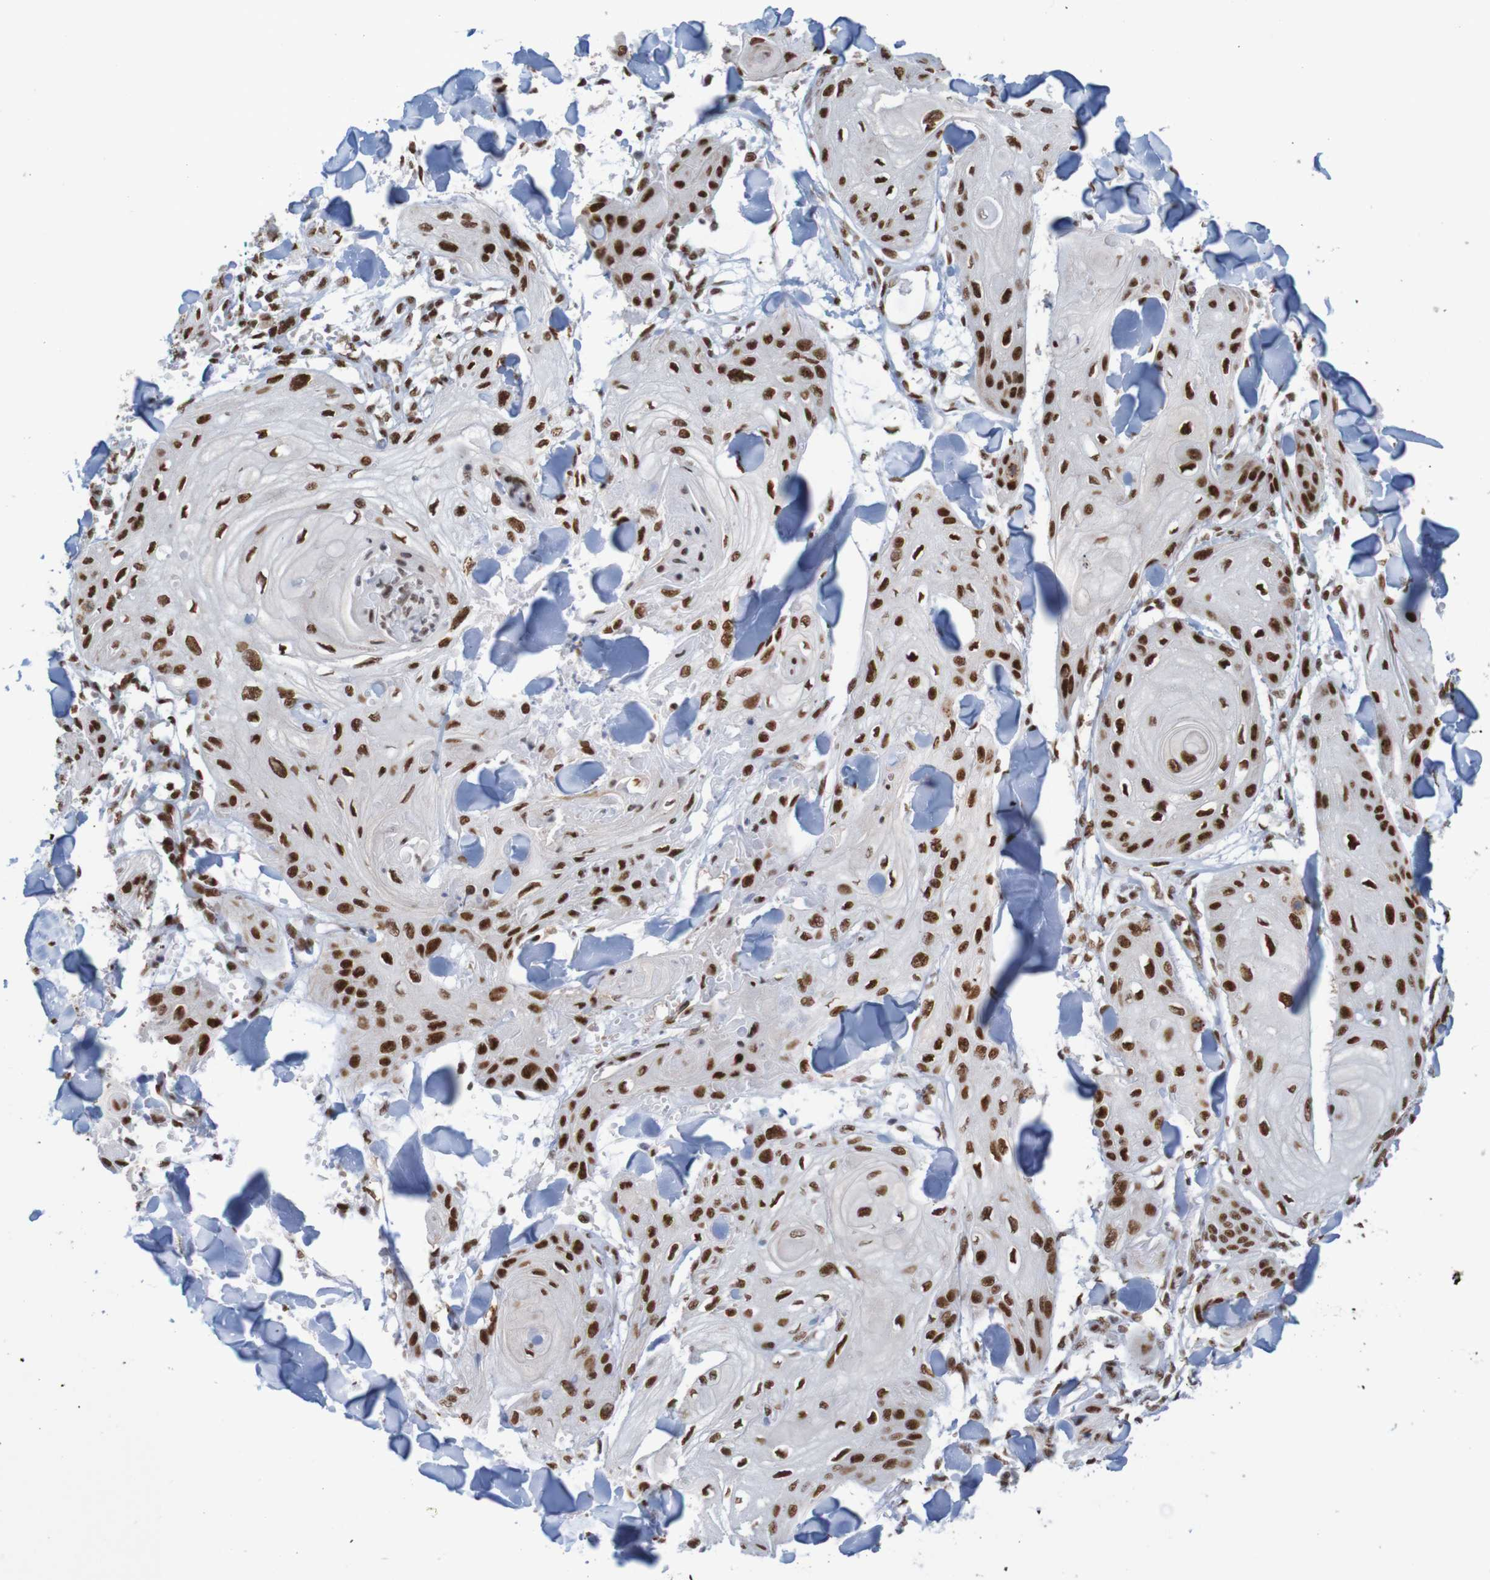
{"staining": {"intensity": "strong", "quantity": ">75%", "location": "nuclear"}, "tissue": "skin cancer", "cell_type": "Tumor cells", "image_type": "cancer", "snomed": [{"axis": "morphology", "description": "Squamous cell carcinoma, NOS"}, {"axis": "topography", "description": "Skin"}], "caption": "Protein expression analysis of skin cancer demonstrates strong nuclear expression in about >75% of tumor cells.", "gene": "THRAP3", "patient": {"sex": "male", "age": 74}}